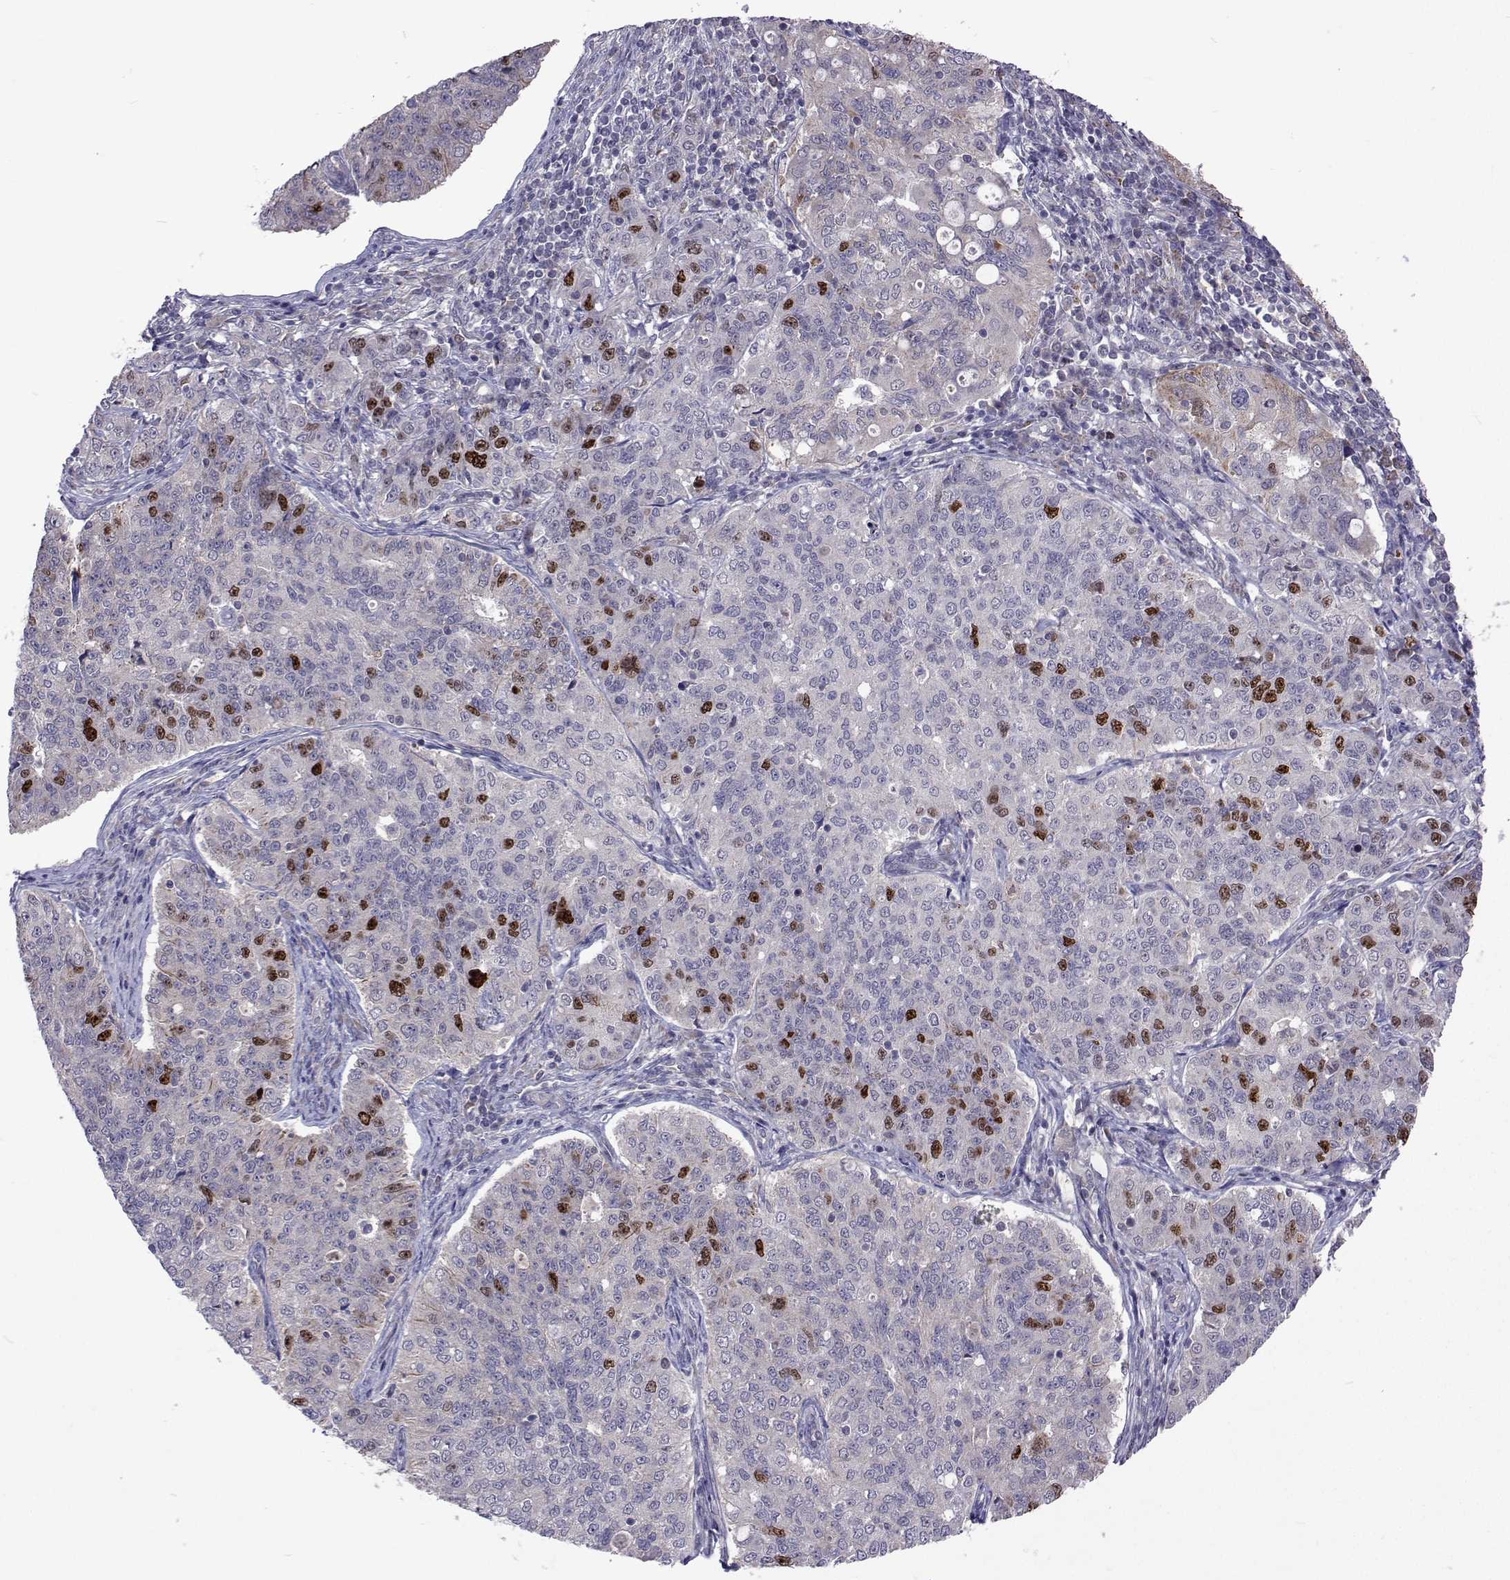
{"staining": {"intensity": "strong", "quantity": "<25%", "location": "nuclear"}, "tissue": "endometrial cancer", "cell_type": "Tumor cells", "image_type": "cancer", "snomed": [{"axis": "morphology", "description": "Adenocarcinoma, NOS"}, {"axis": "topography", "description": "Endometrium"}], "caption": "An image of human endometrial cancer (adenocarcinoma) stained for a protein reveals strong nuclear brown staining in tumor cells. (DAB (3,3'-diaminobenzidine) IHC, brown staining for protein, blue staining for nuclei).", "gene": "DHTKD1", "patient": {"sex": "female", "age": 43}}